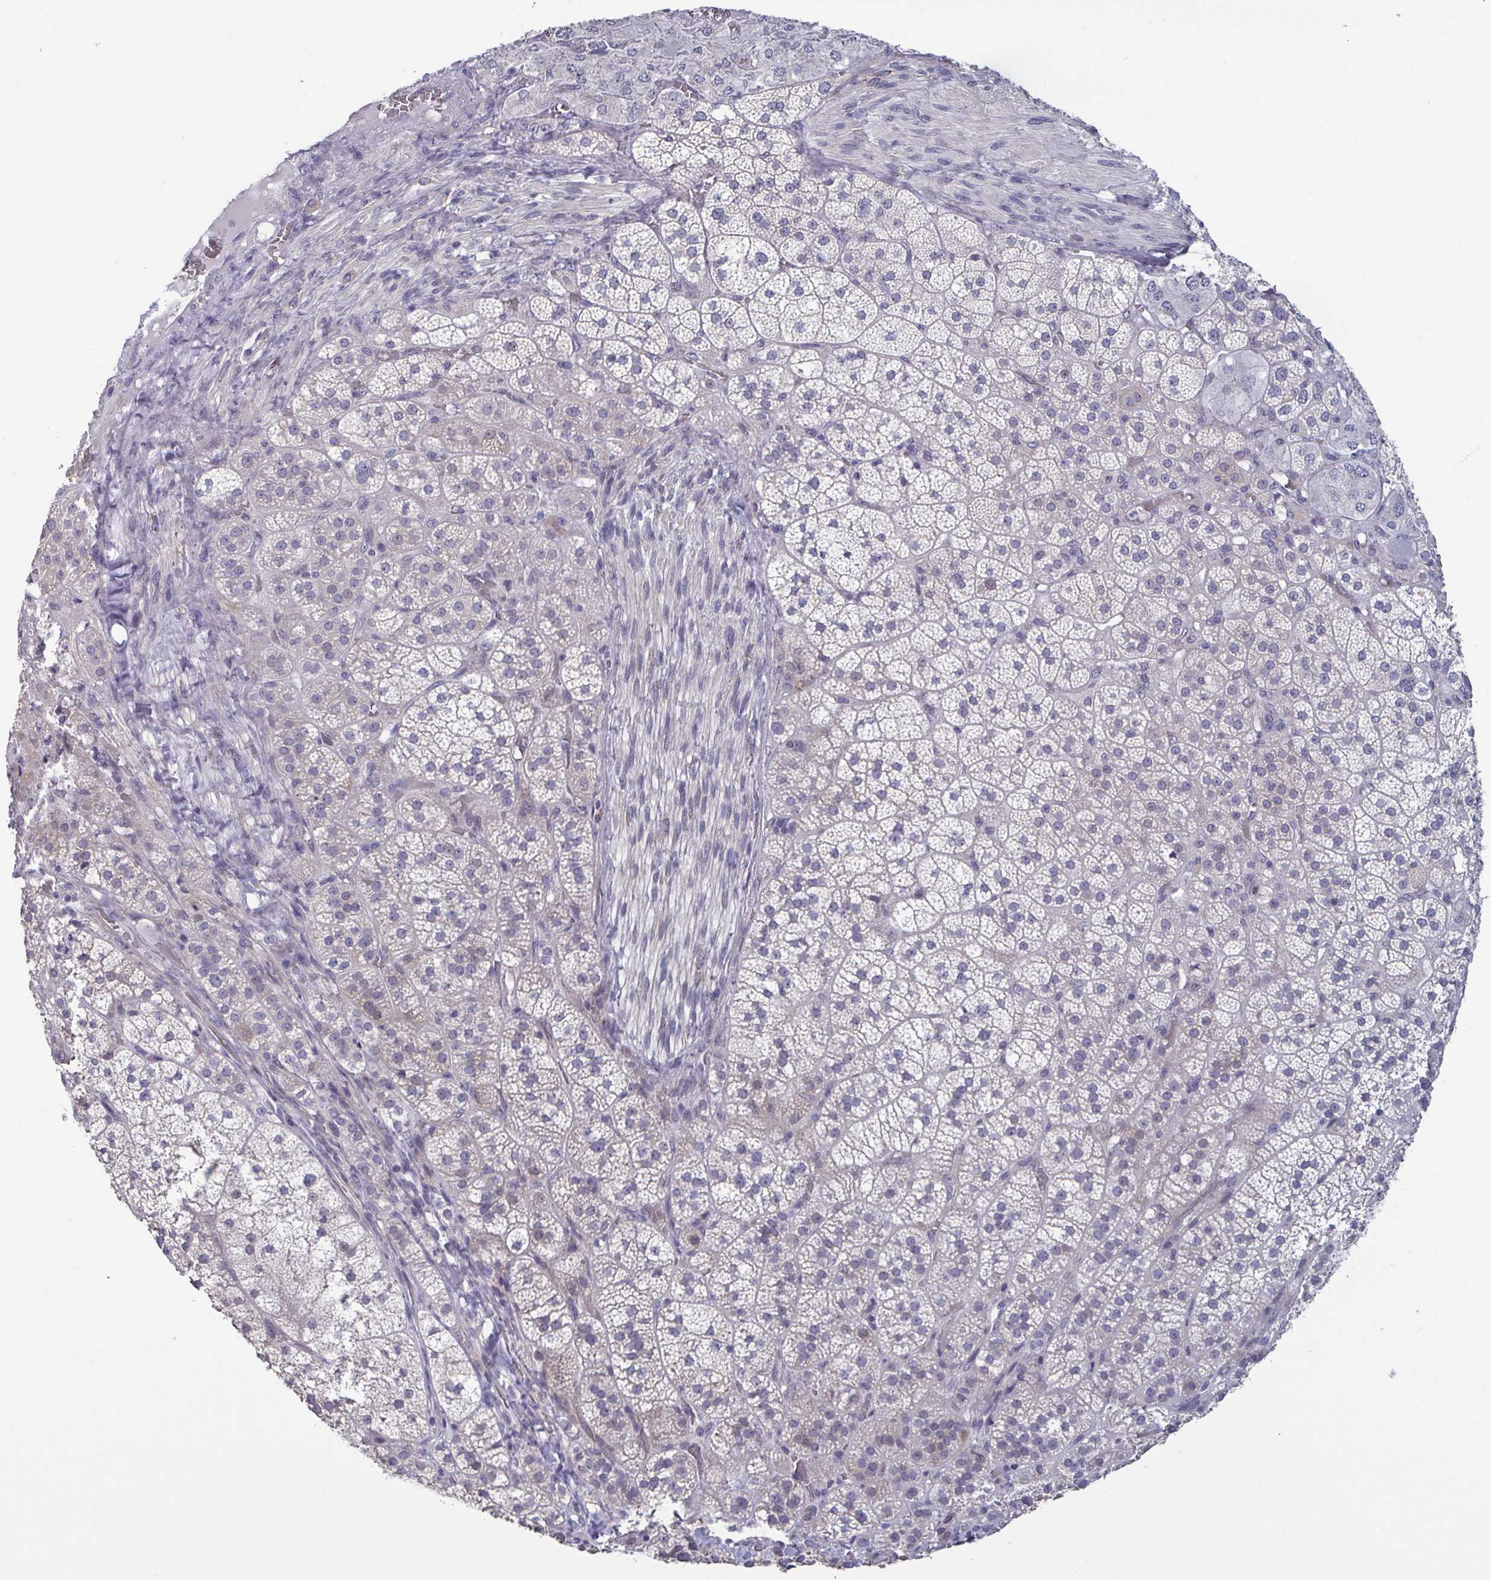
{"staining": {"intensity": "weak", "quantity": "<25%", "location": "cytoplasmic/membranous"}, "tissue": "adrenal gland", "cell_type": "Glandular cells", "image_type": "normal", "snomed": [{"axis": "morphology", "description": "Normal tissue, NOS"}, {"axis": "topography", "description": "Adrenal gland"}], "caption": "A high-resolution histopathology image shows immunohistochemistry (IHC) staining of unremarkable adrenal gland, which reveals no significant positivity in glandular cells. Brightfield microscopy of immunohistochemistry (IHC) stained with DAB (3,3'-diaminobenzidine) (brown) and hematoxylin (blue), captured at high magnification.", "gene": "GLDC", "patient": {"sex": "female", "age": 60}}